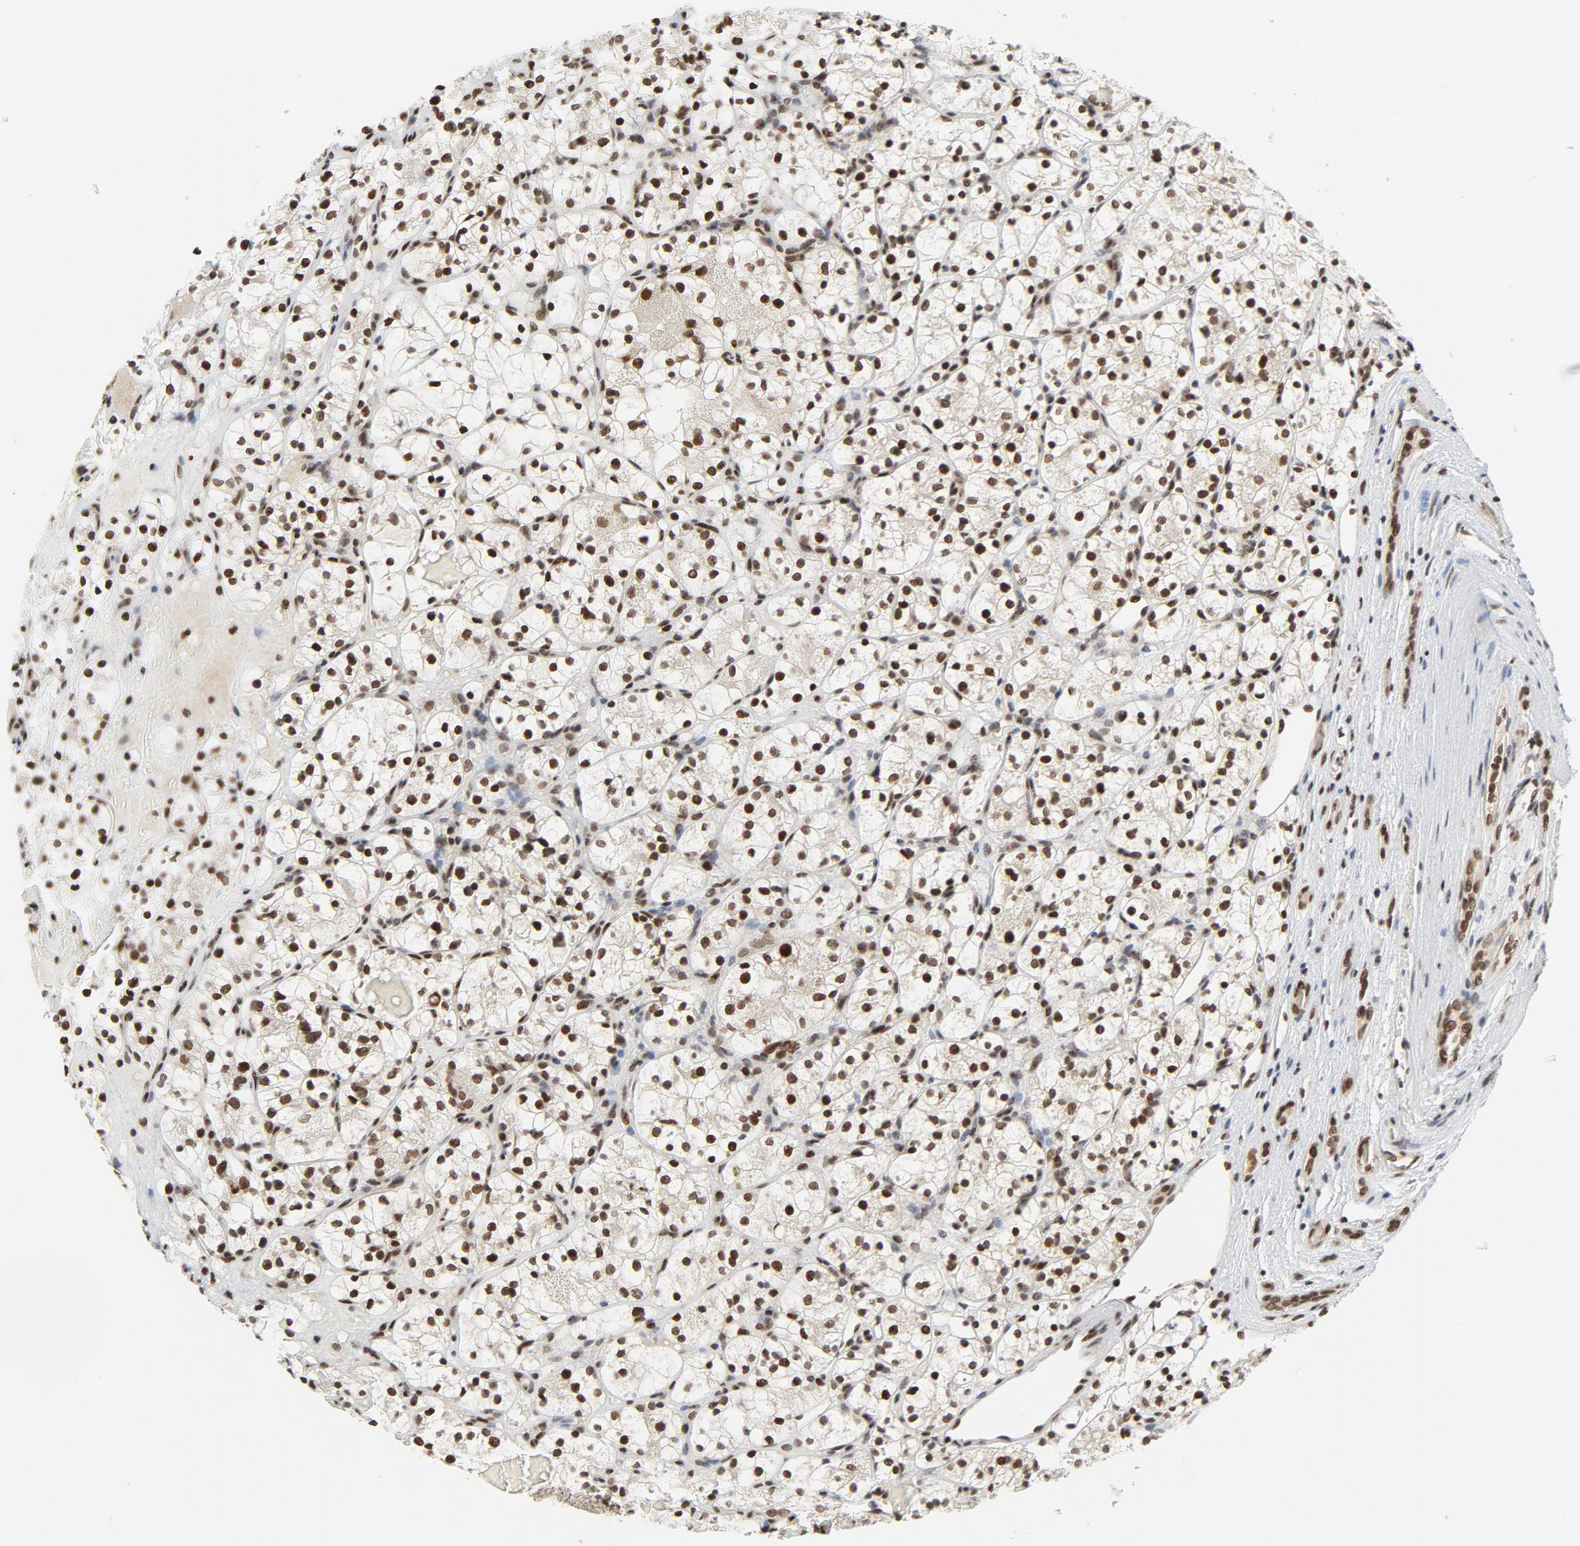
{"staining": {"intensity": "strong", "quantity": ">75%", "location": "nuclear"}, "tissue": "renal cancer", "cell_type": "Tumor cells", "image_type": "cancer", "snomed": [{"axis": "morphology", "description": "Adenocarcinoma, NOS"}, {"axis": "topography", "description": "Kidney"}], "caption": "A high amount of strong nuclear positivity is present in approximately >75% of tumor cells in renal cancer tissue.", "gene": "ERCC1", "patient": {"sex": "female", "age": 60}}